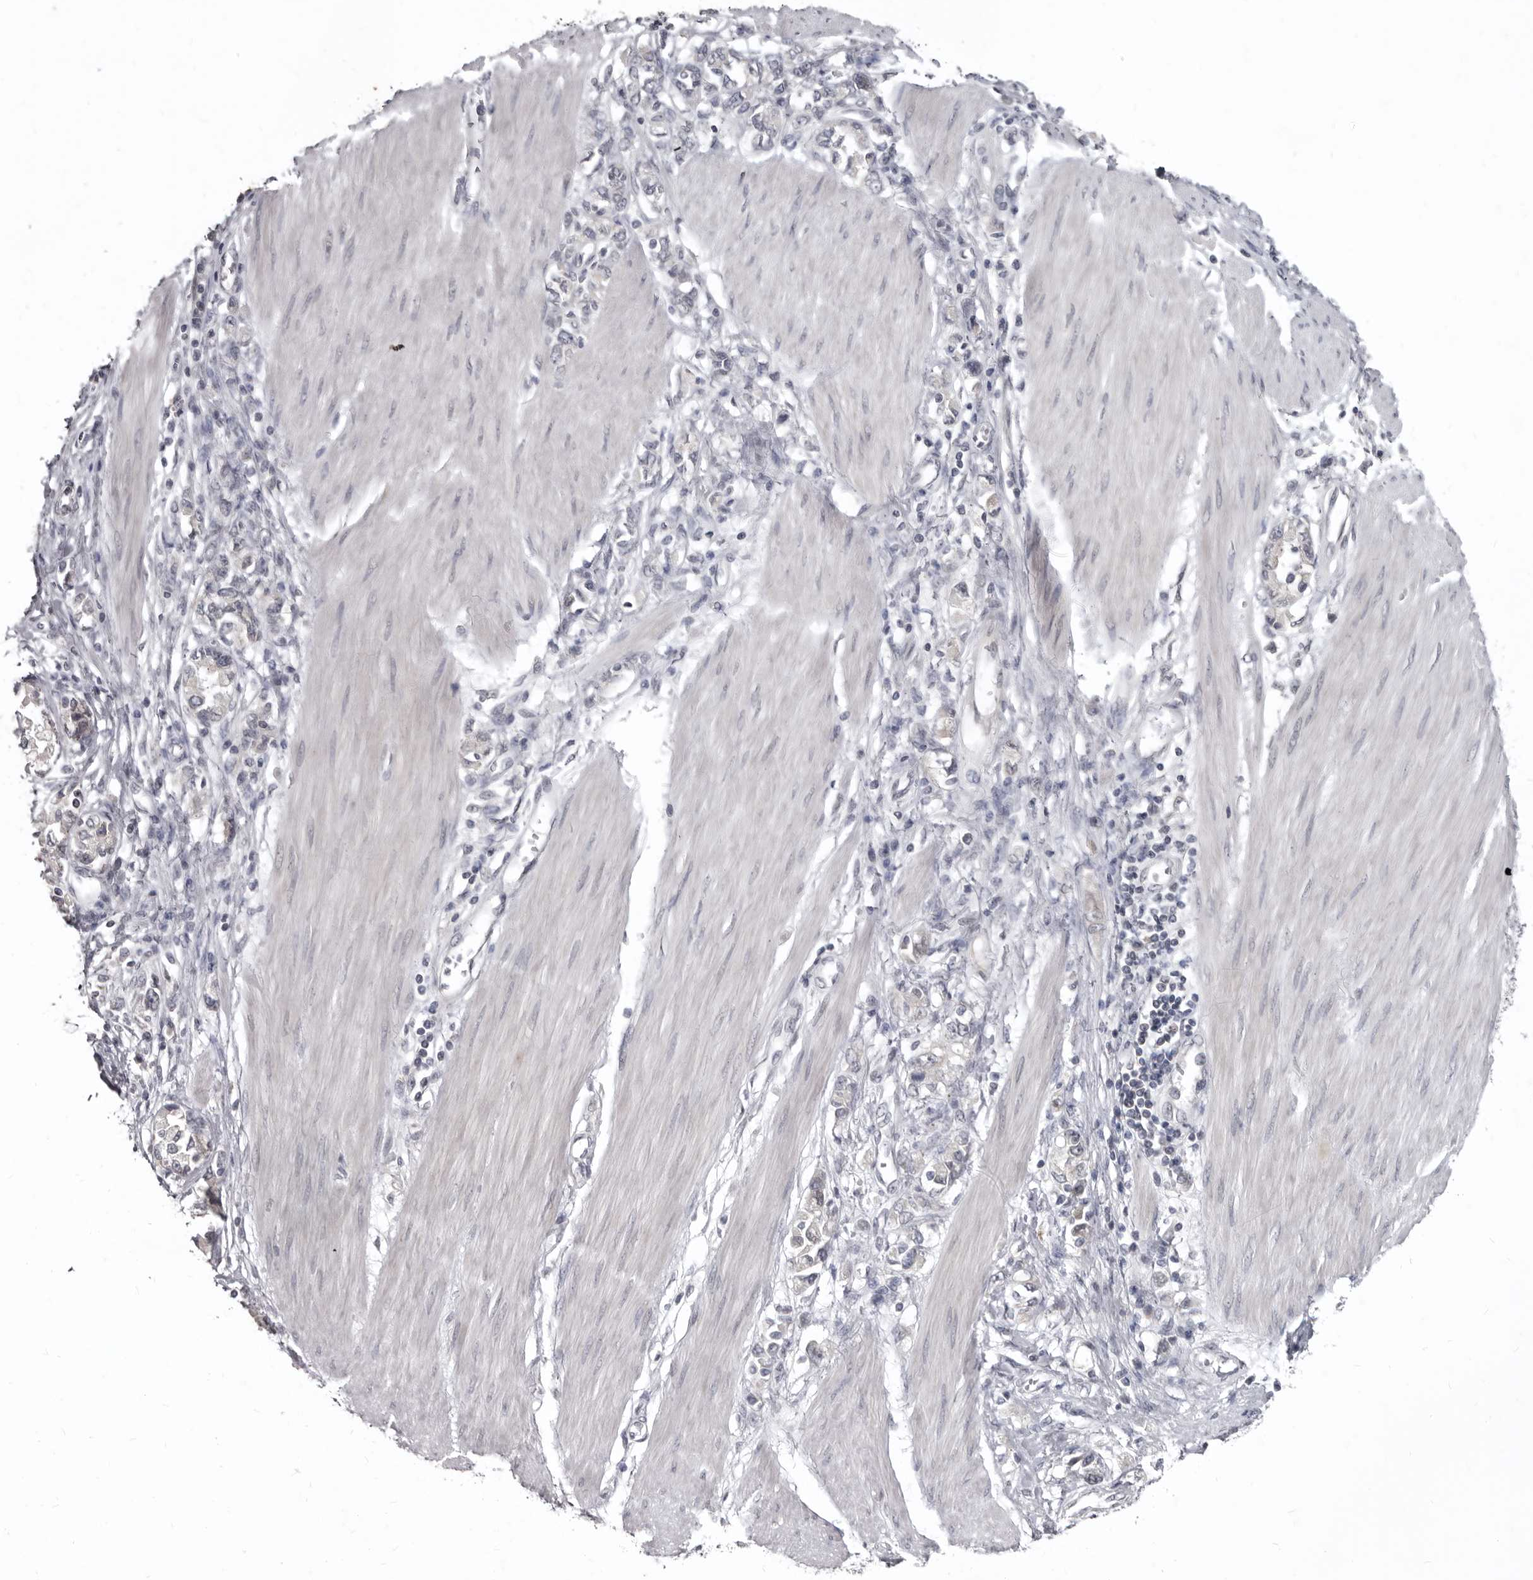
{"staining": {"intensity": "negative", "quantity": "none", "location": "none"}, "tissue": "stomach cancer", "cell_type": "Tumor cells", "image_type": "cancer", "snomed": [{"axis": "morphology", "description": "Adenocarcinoma, NOS"}, {"axis": "topography", "description": "Stomach"}], "caption": "Protein analysis of adenocarcinoma (stomach) displays no significant staining in tumor cells. The staining was performed using DAB (3,3'-diaminobenzidine) to visualize the protein expression in brown, while the nuclei were stained in blue with hematoxylin (Magnification: 20x).", "gene": "SULT1E1", "patient": {"sex": "female", "age": 76}}